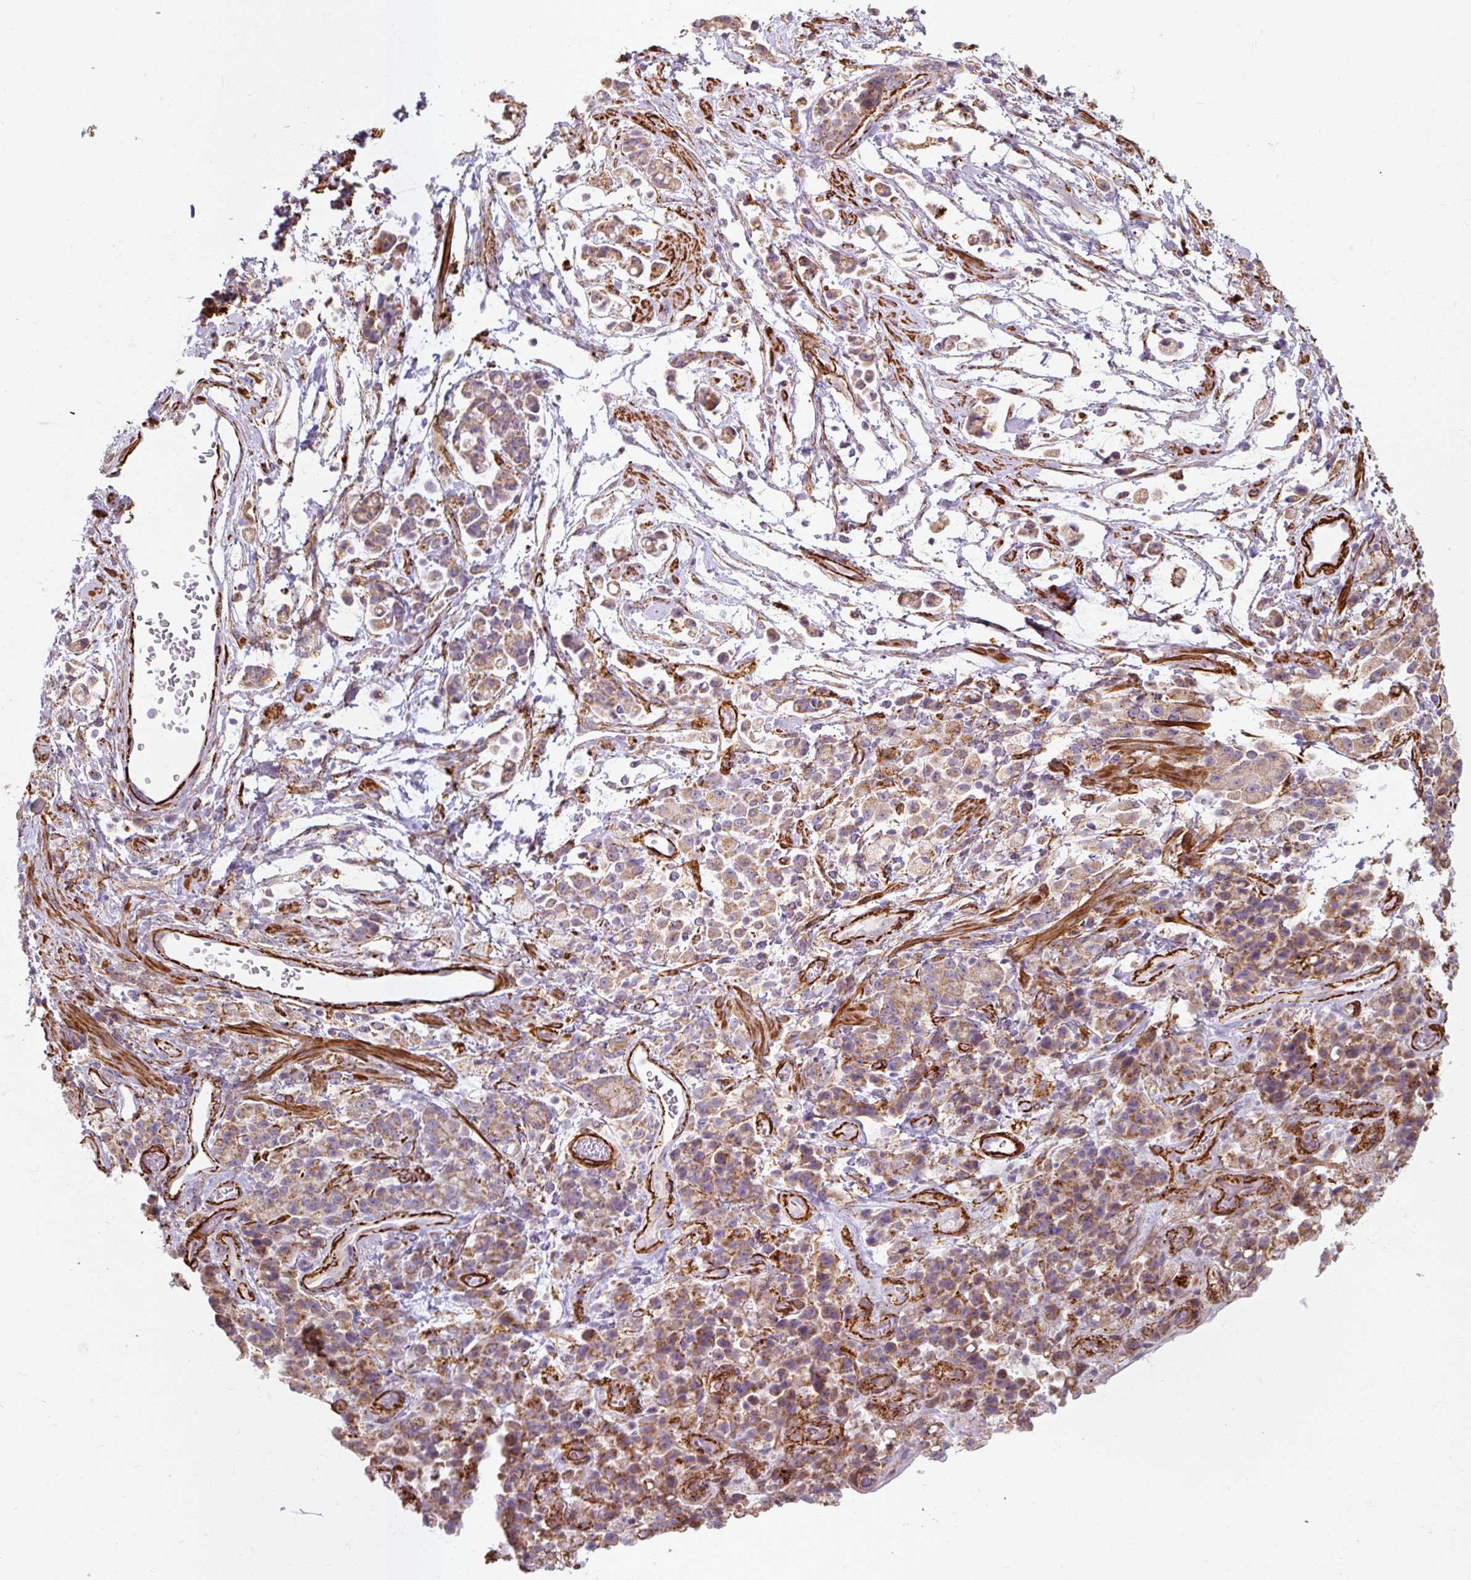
{"staining": {"intensity": "moderate", "quantity": ">75%", "location": "cytoplasmic/membranous"}, "tissue": "stomach cancer", "cell_type": "Tumor cells", "image_type": "cancer", "snomed": [{"axis": "morphology", "description": "Adenocarcinoma, NOS"}, {"axis": "topography", "description": "Stomach"}], "caption": "DAB immunohistochemical staining of stomach cancer (adenocarcinoma) exhibits moderate cytoplasmic/membranous protein positivity in about >75% of tumor cells.", "gene": "MRPS5", "patient": {"sex": "female", "age": 60}}